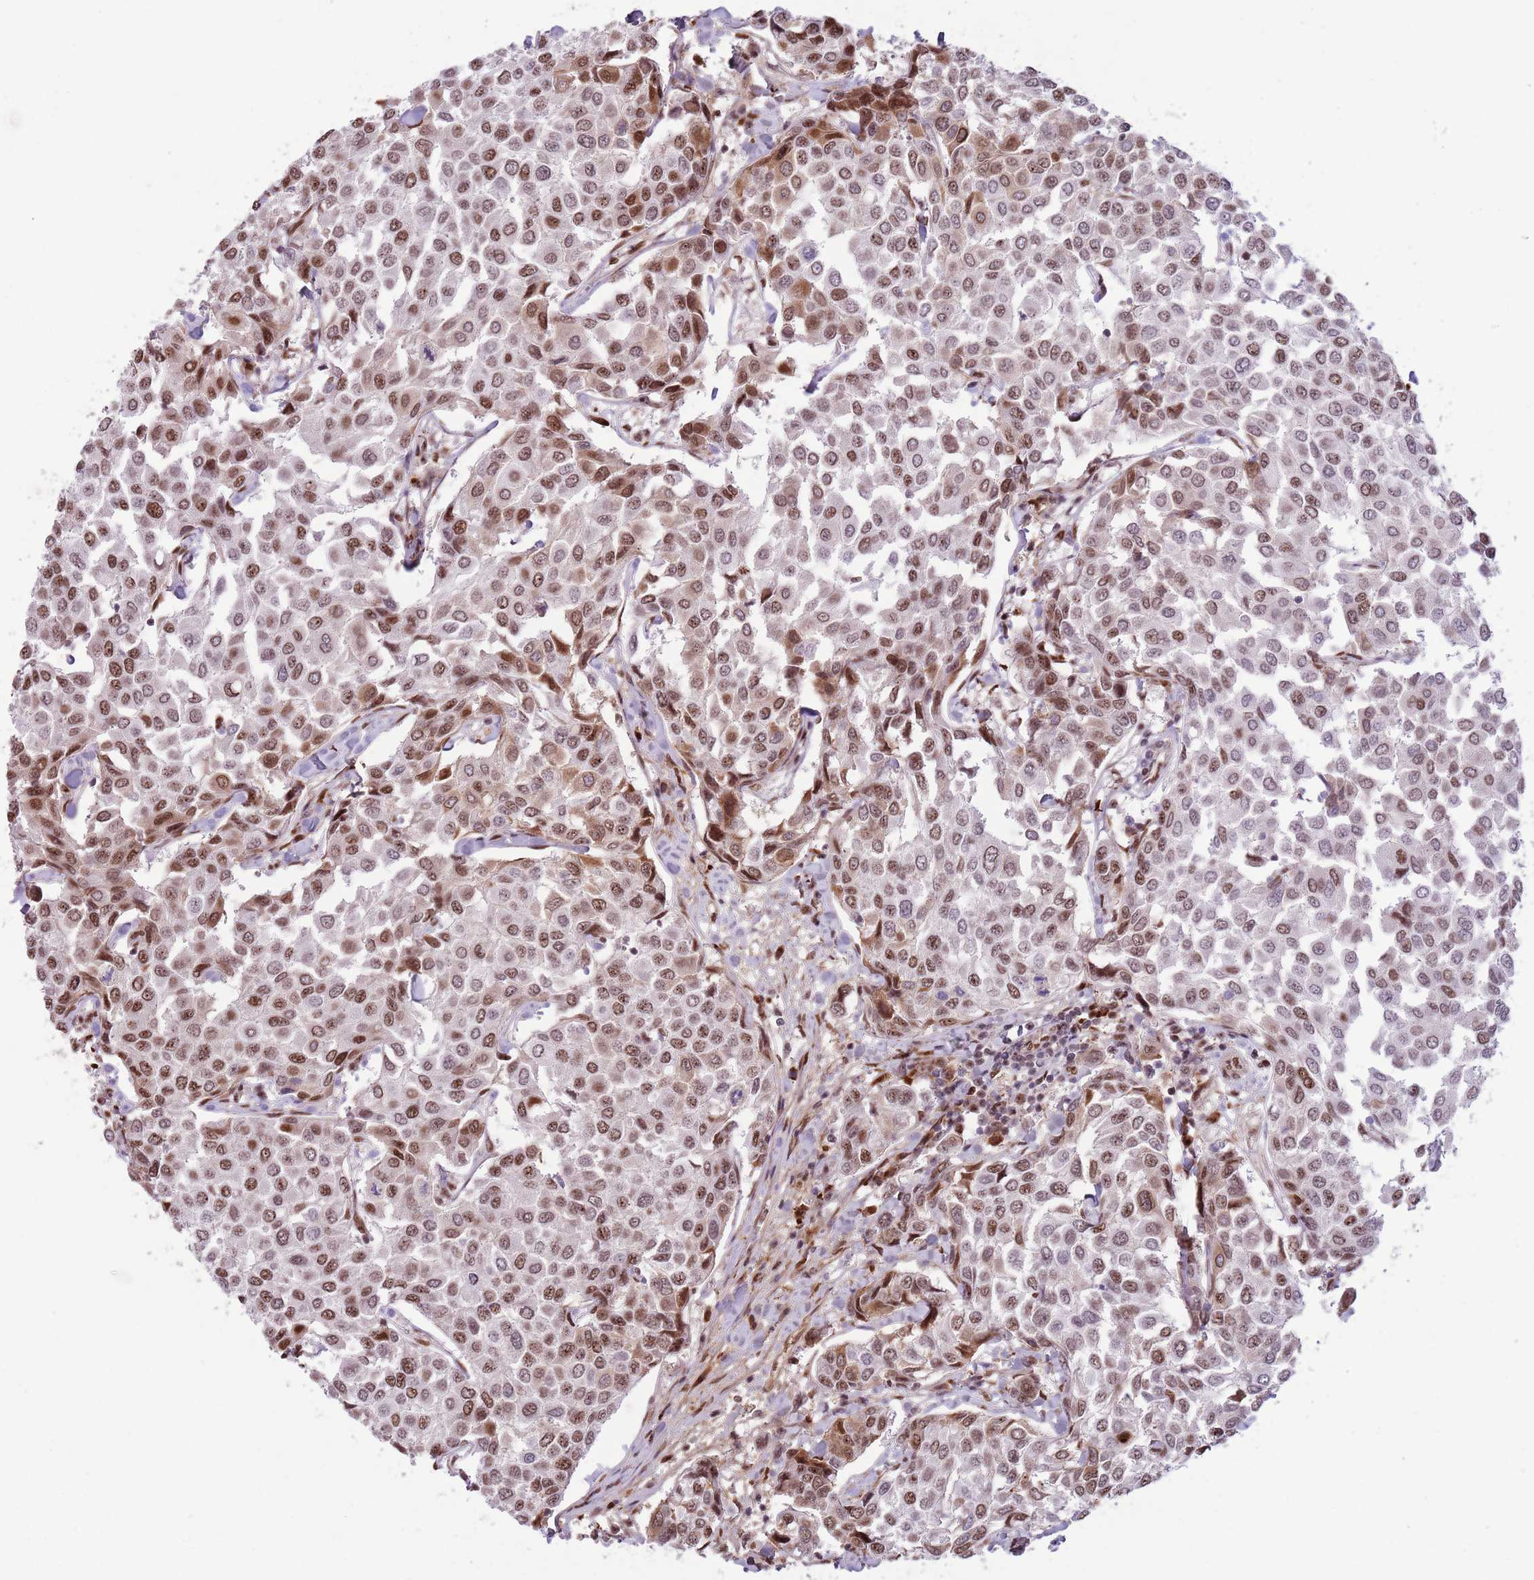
{"staining": {"intensity": "moderate", "quantity": ">75%", "location": "nuclear"}, "tissue": "breast cancer", "cell_type": "Tumor cells", "image_type": "cancer", "snomed": [{"axis": "morphology", "description": "Duct carcinoma"}, {"axis": "topography", "description": "Breast"}], "caption": "The image displays a brown stain indicating the presence of a protein in the nuclear of tumor cells in breast invasive ductal carcinoma.", "gene": "SIPA1L3", "patient": {"sex": "female", "age": 55}}